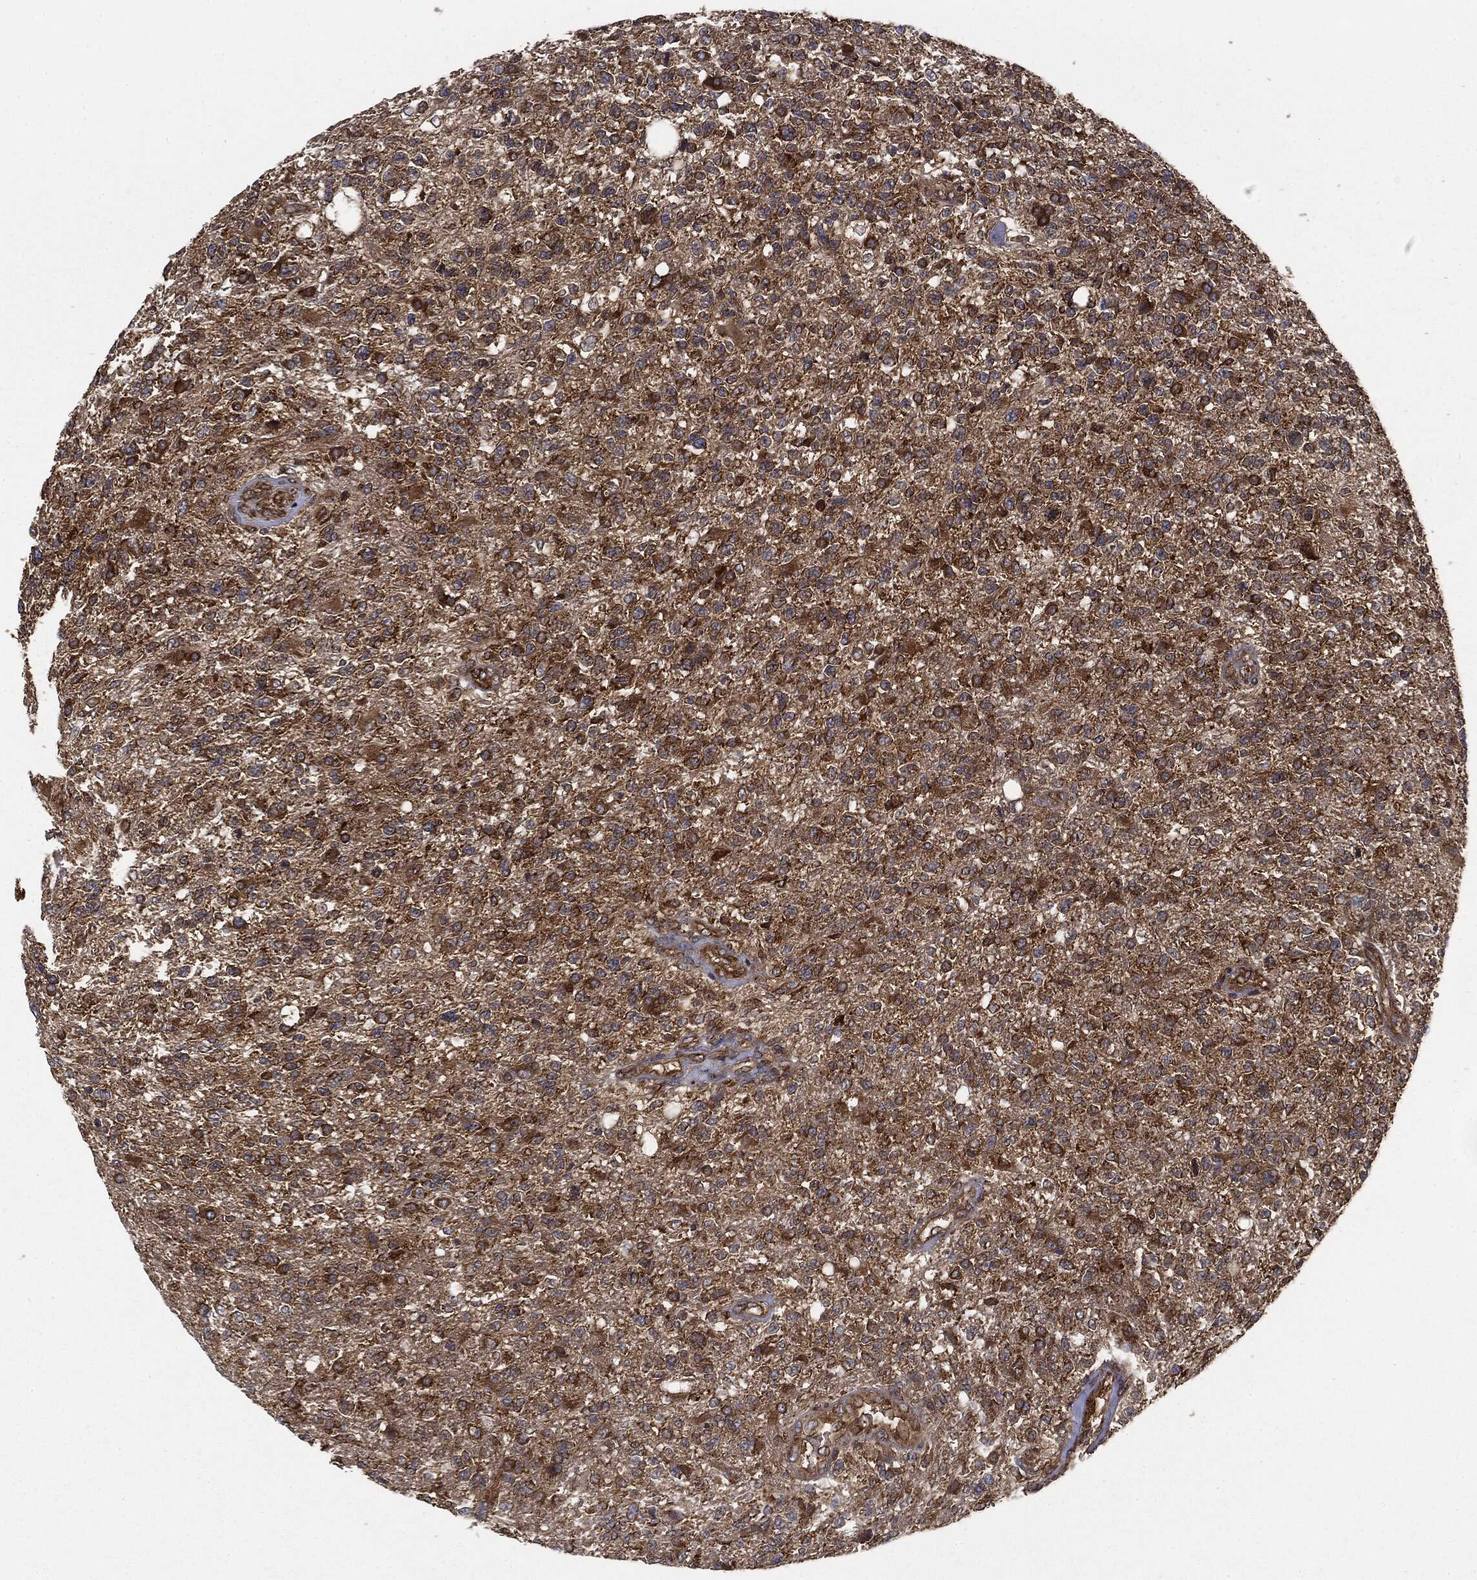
{"staining": {"intensity": "strong", "quantity": ">75%", "location": "cytoplasmic/membranous"}, "tissue": "glioma", "cell_type": "Tumor cells", "image_type": "cancer", "snomed": [{"axis": "morphology", "description": "Glioma, malignant, High grade"}, {"axis": "topography", "description": "Brain"}], "caption": "Brown immunohistochemical staining in glioma exhibits strong cytoplasmic/membranous positivity in about >75% of tumor cells.", "gene": "EIF2AK2", "patient": {"sex": "male", "age": 56}}